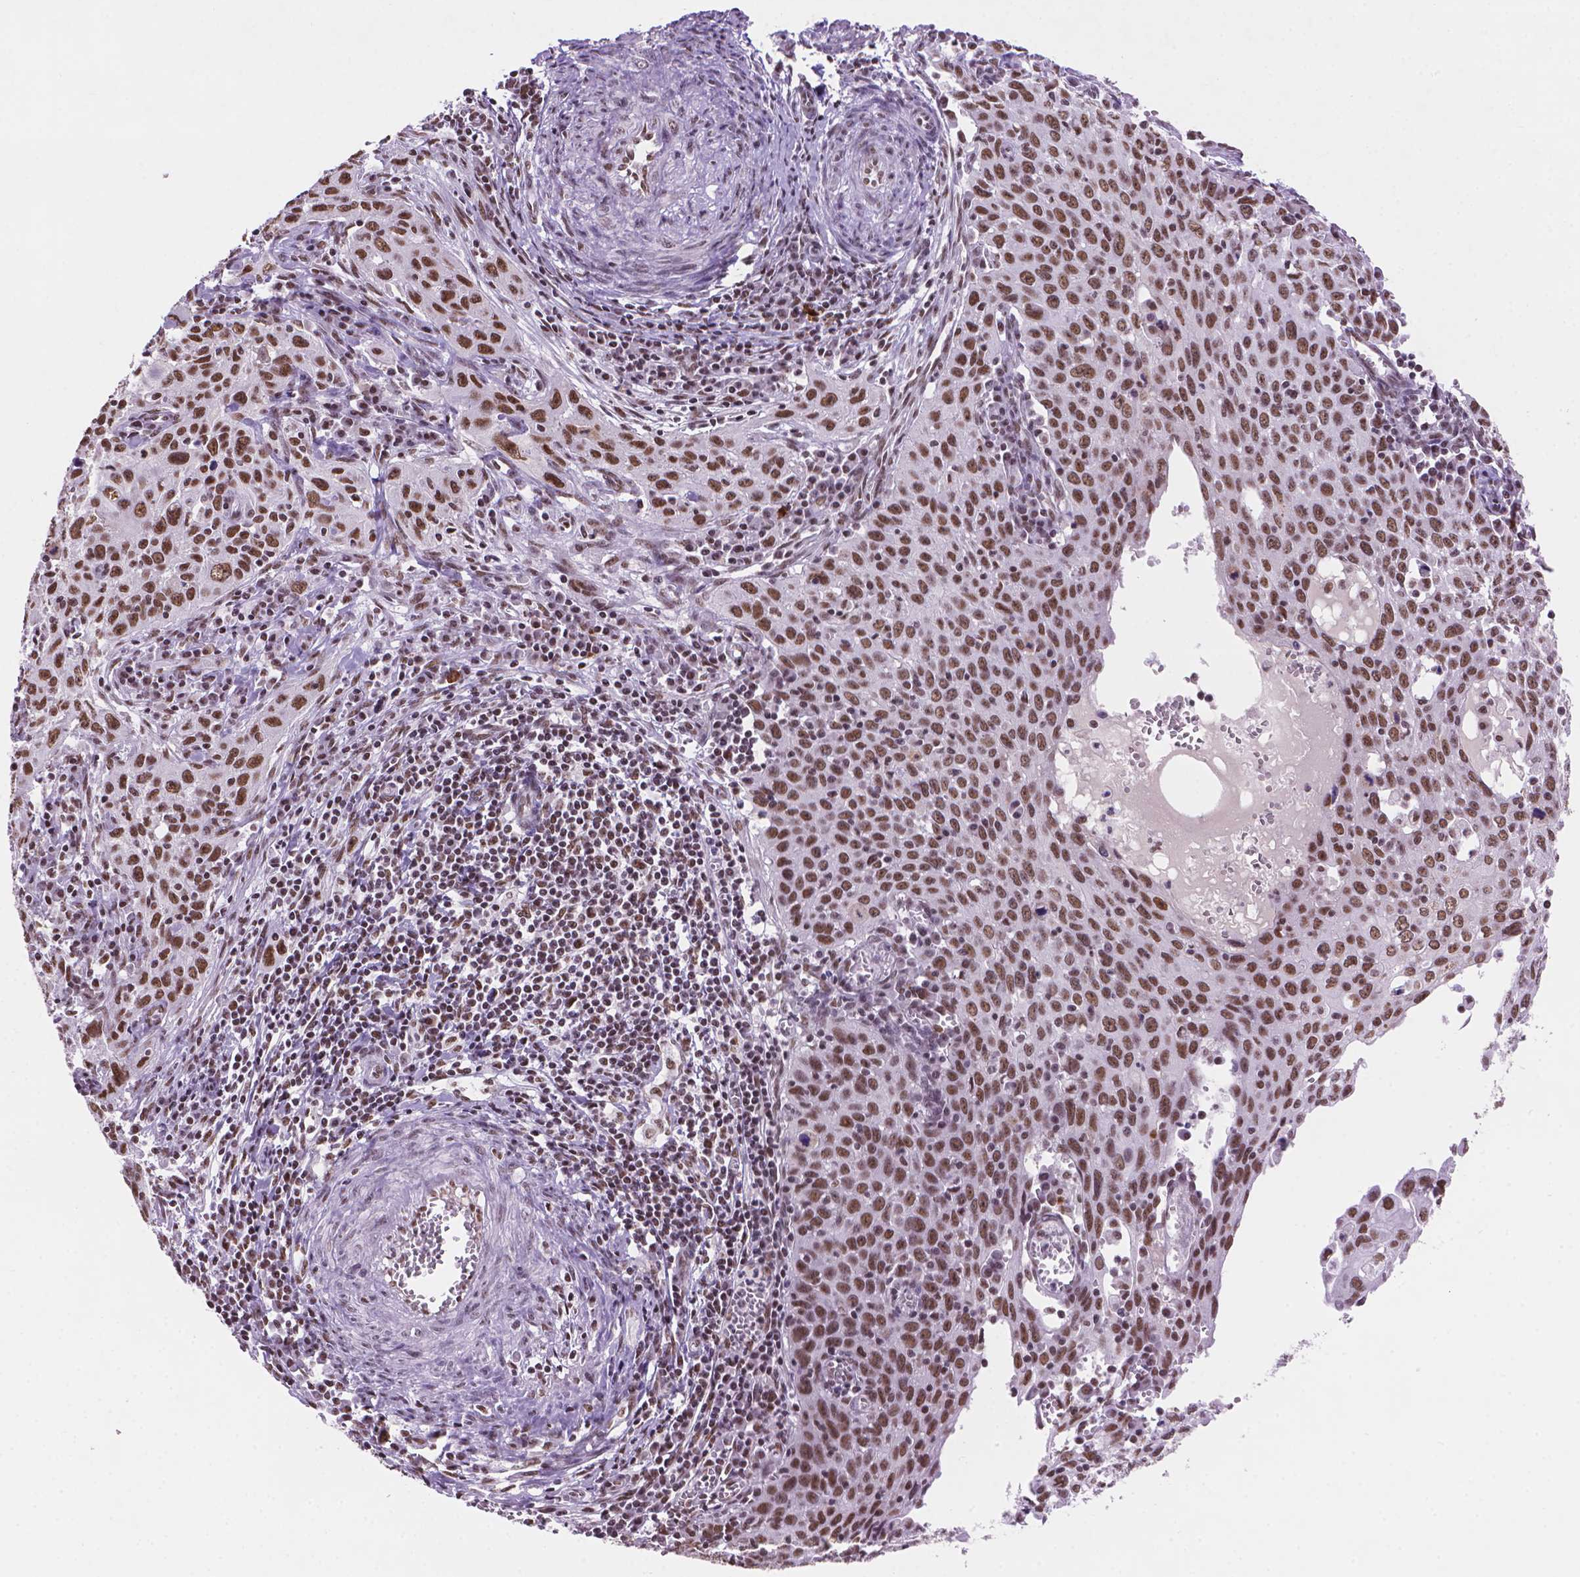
{"staining": {"intensity": "moderate", "quantity": ">75%", "location": "nuclear"}, "tissue": "cervical cancer", "cell_type": "Tumor cells", "image_type": "cancer", "snomed": [{"axis": "morphology", "description": "Squamous cell carcinoma, NOS"}, {"axis": "topography", "description": "Cervix"}], "caption": "A micrograph of cervical squamous cell carcinoma stained for a protein displays moderate nuclear brown staining in tumor cells. (IHC, brightfield microscopy, high magnification).", "gene": "RPA4", "patient": {"sex": "female", "age": 38}}